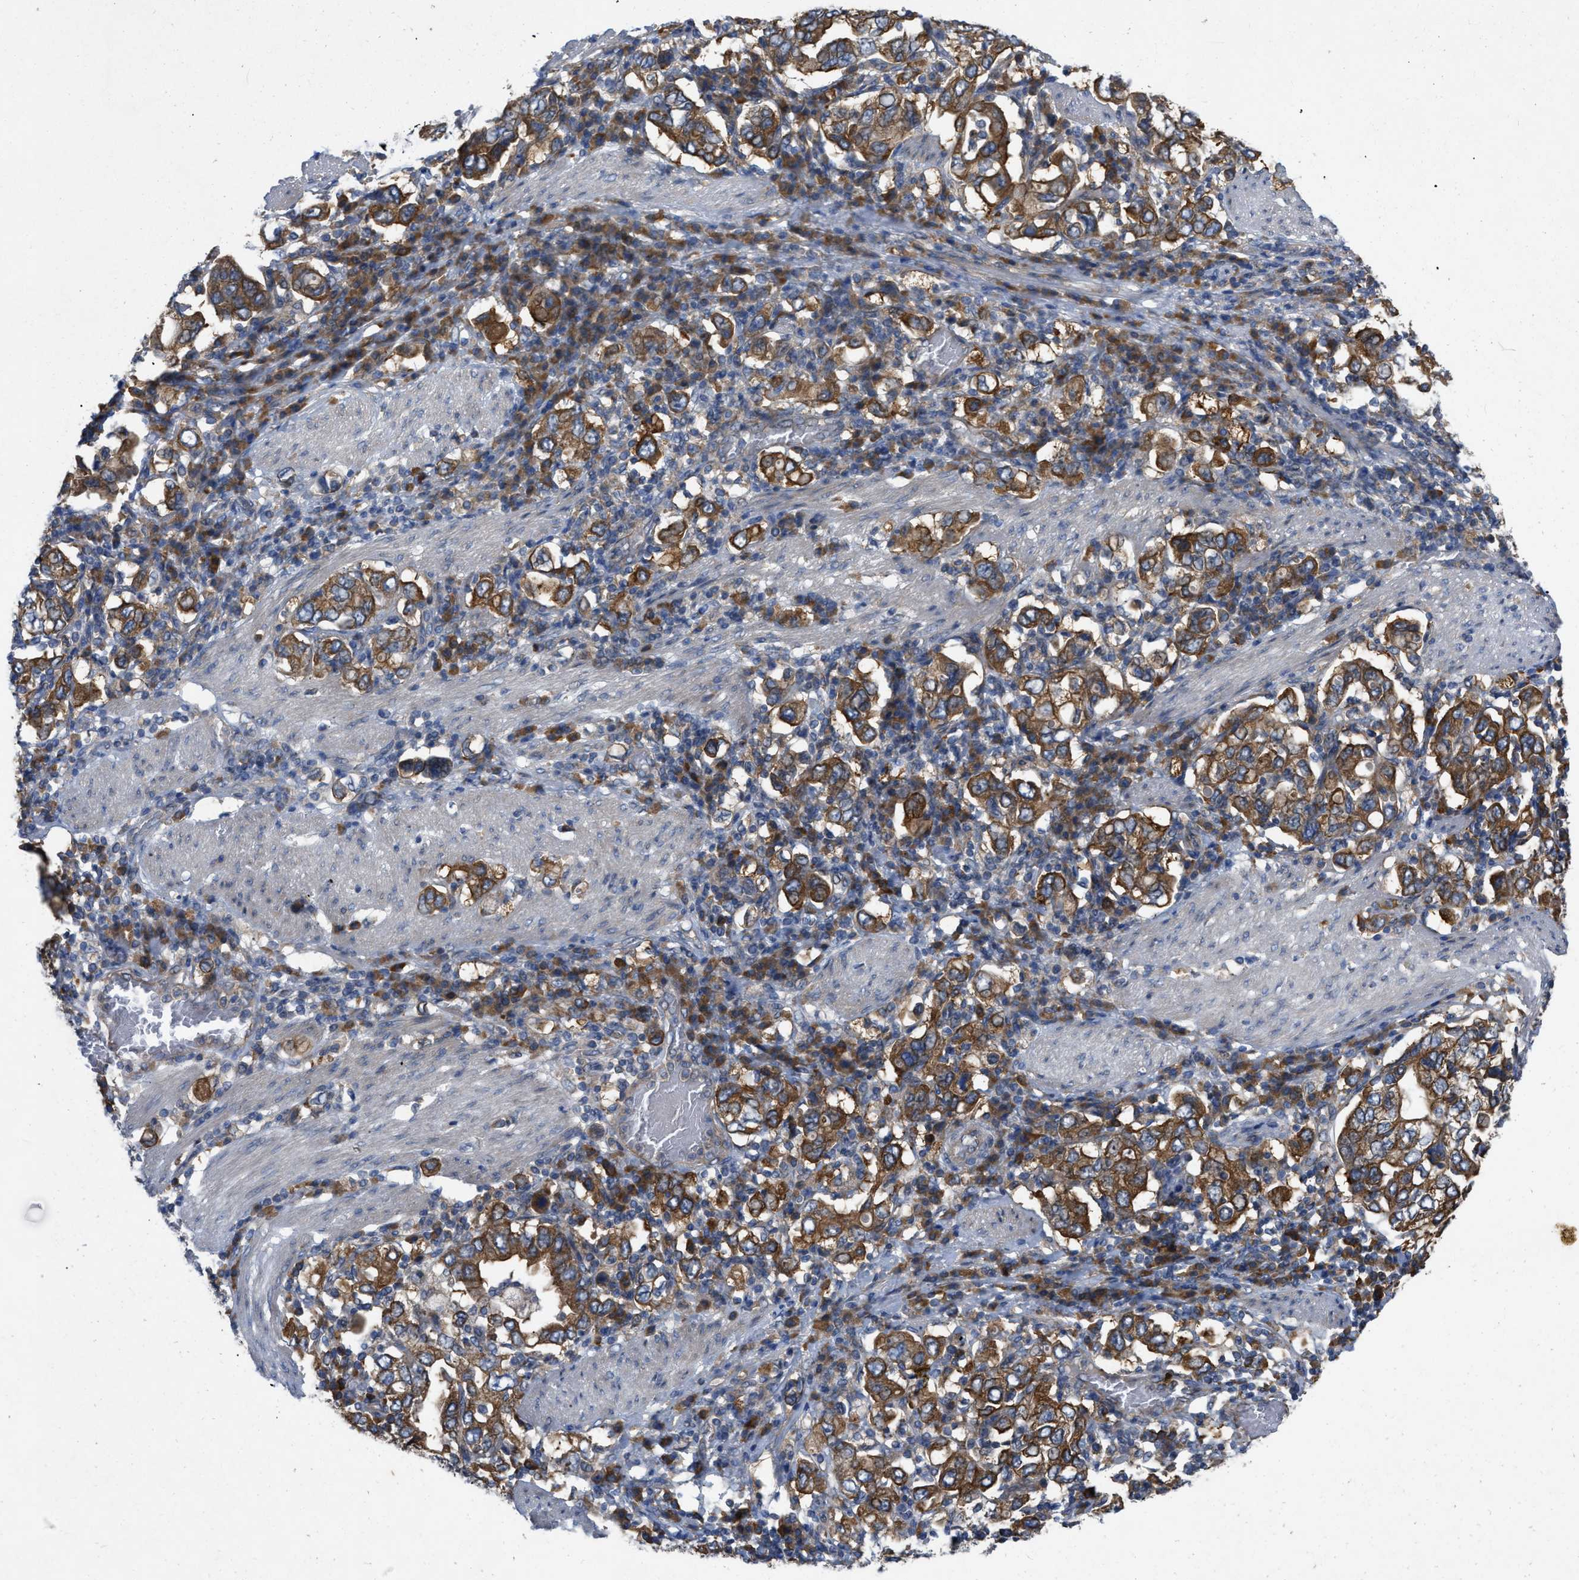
{"staining": {"intensity": "moderate", "quantity": ">75%", "location": "cytoplasmic/membranous"}, "tissue": "stomach cancer", "cell_type": "Tumor cells", "image_type": "cancer", "snomed": [{"axis": "morphology", "description": "Adenocarcinoma, NOS"}, {"axis": "topography", "description": "Stomach, upper"}], "caption": "Protein positivity by immunohistochemistry (IHC) demonstrates moderate cytoplasmic/membranous expression in about >75% of tumor cells in stomach cancer (adenocarcinoma).", "gene": "TMEM131", "patient": {"sex": "male", "age": 62}}